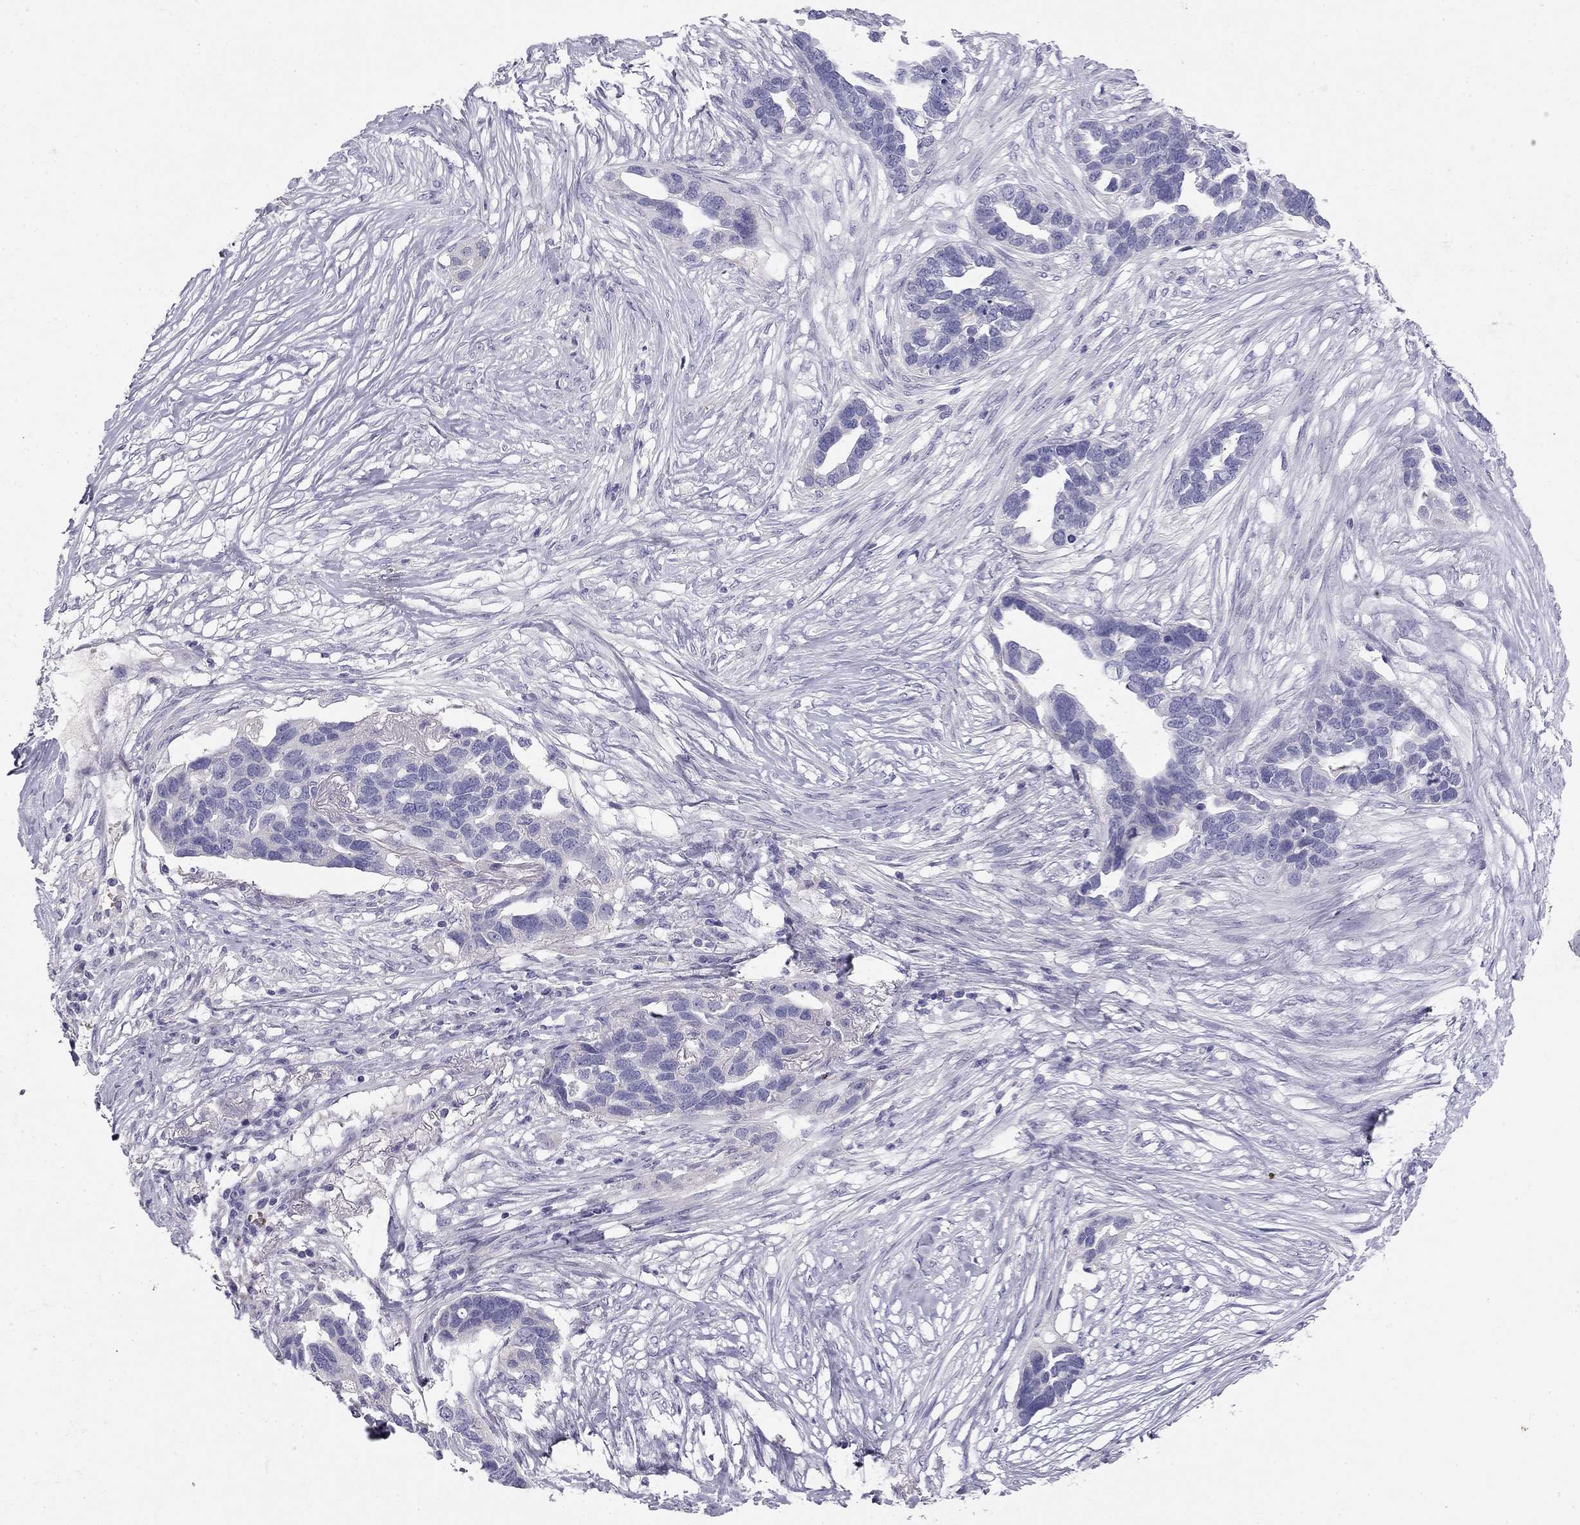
{"staining": {"intensity": "negative", "quantity": "none", "location": "none"}, "tissue": "ovarian cancer", "cell_type": "Tumor cells", "image_type": "cancer", "snomed": [{"axis": "morphology", "description": "Cystadenocarcinoma, serous, NOS"}, {"axis": "topography", "description": "Ovary"}], "caption": "There is no significant staining in tumor cells of ovarian cancer.", "gene": "RHD", "patient": {"sex": "female", "age": 54}}